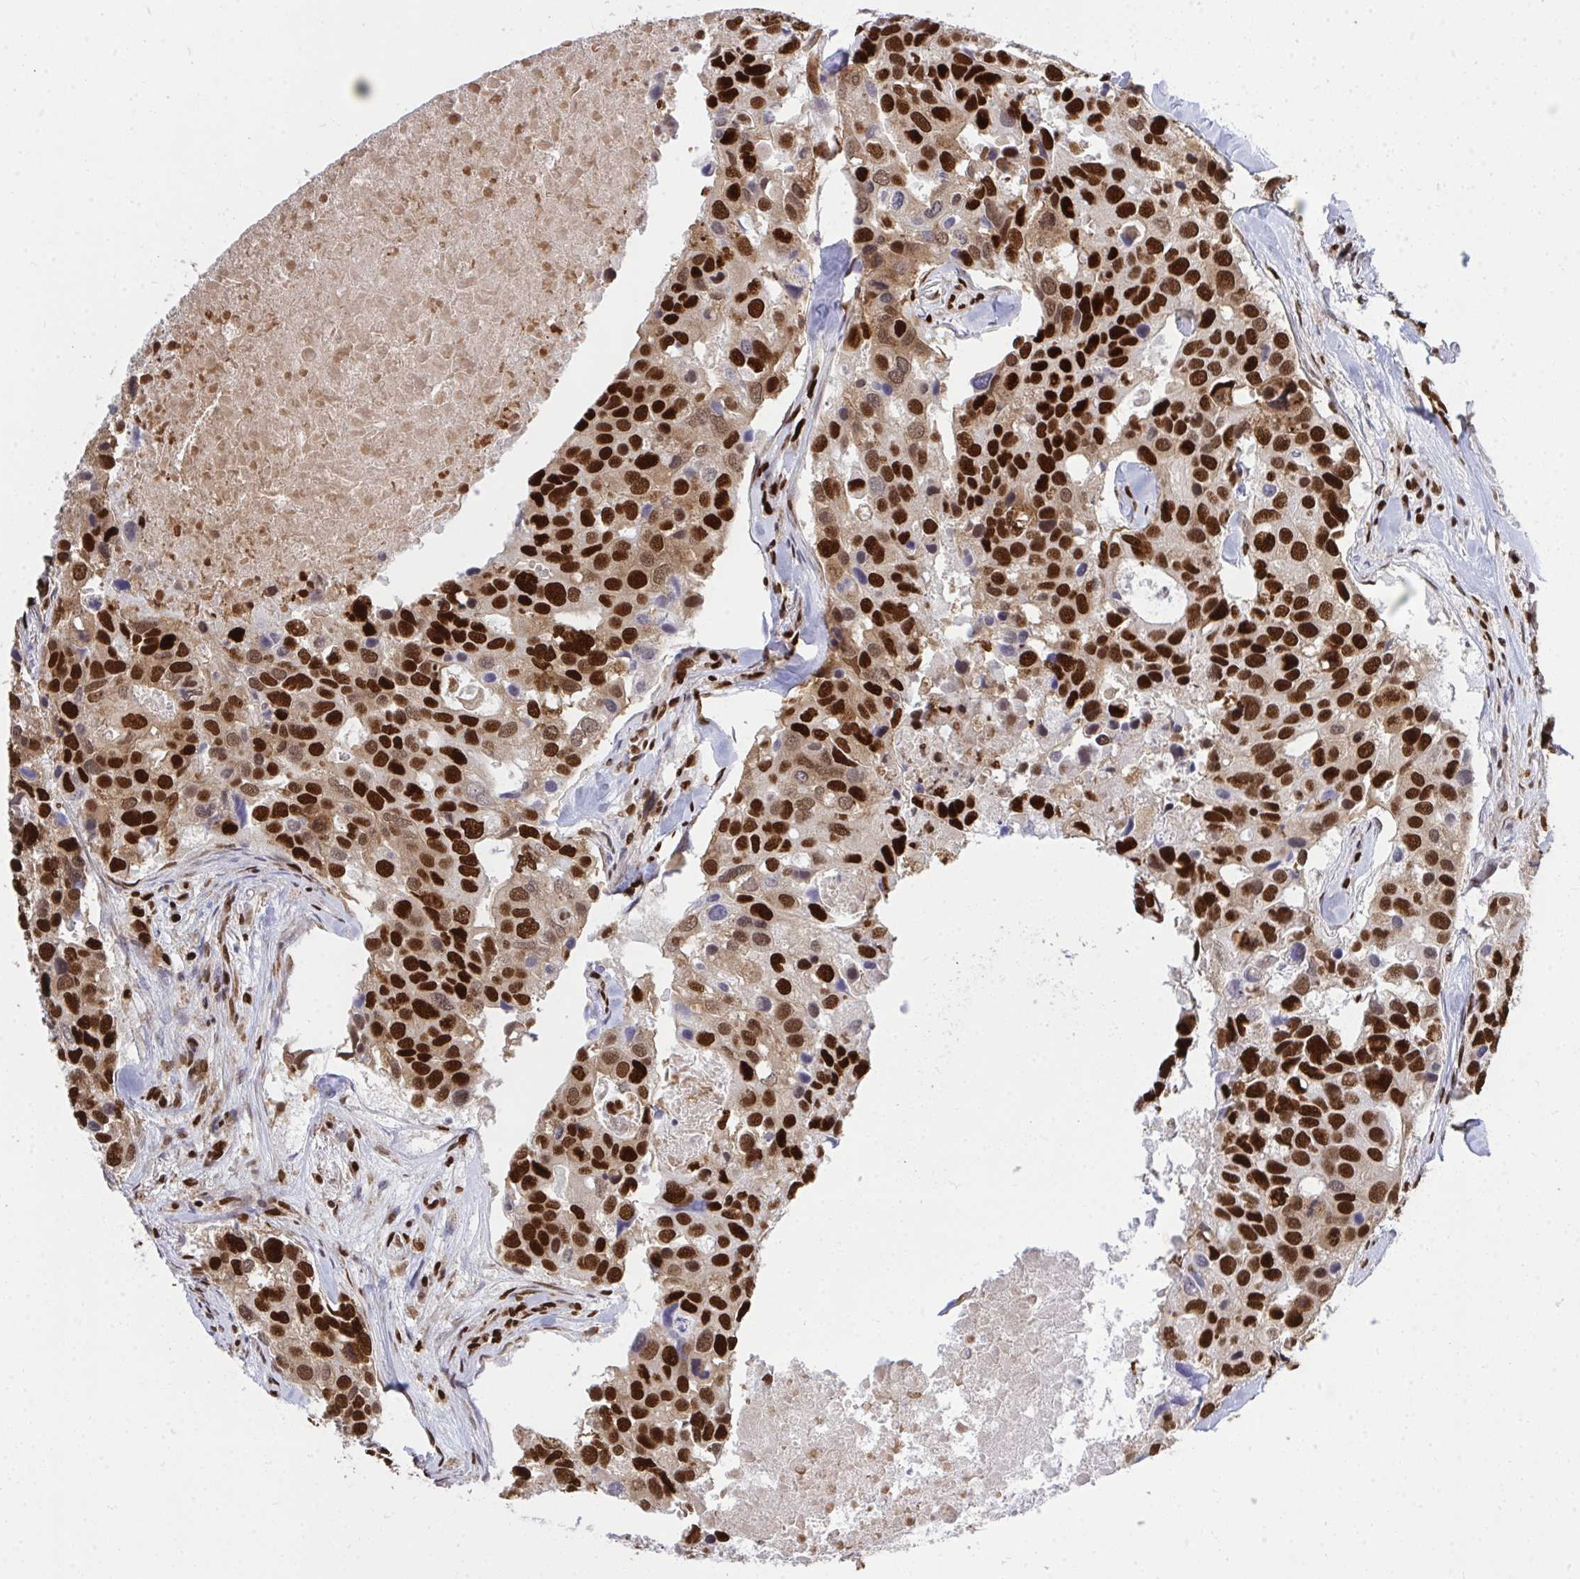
{"staining": {"intensity": "strong", "quantity": ">75%", "location": "nuclear"}, "tissue": "breast cancer", "cell_type": "Tumor cells", "image_type": "cancer", "snomed": [{"axis": "morphology", "description": "Duct carcinoma"}, {"axis": "topography", "description": "Breast"}], "caption": "Protein staining of breast intraductal carcinoma tissue displays strong nuclear expression in about >75% of tumor cells.", "gene": "HNRNPL", "patient": {"sex": "female", "age": 83}}